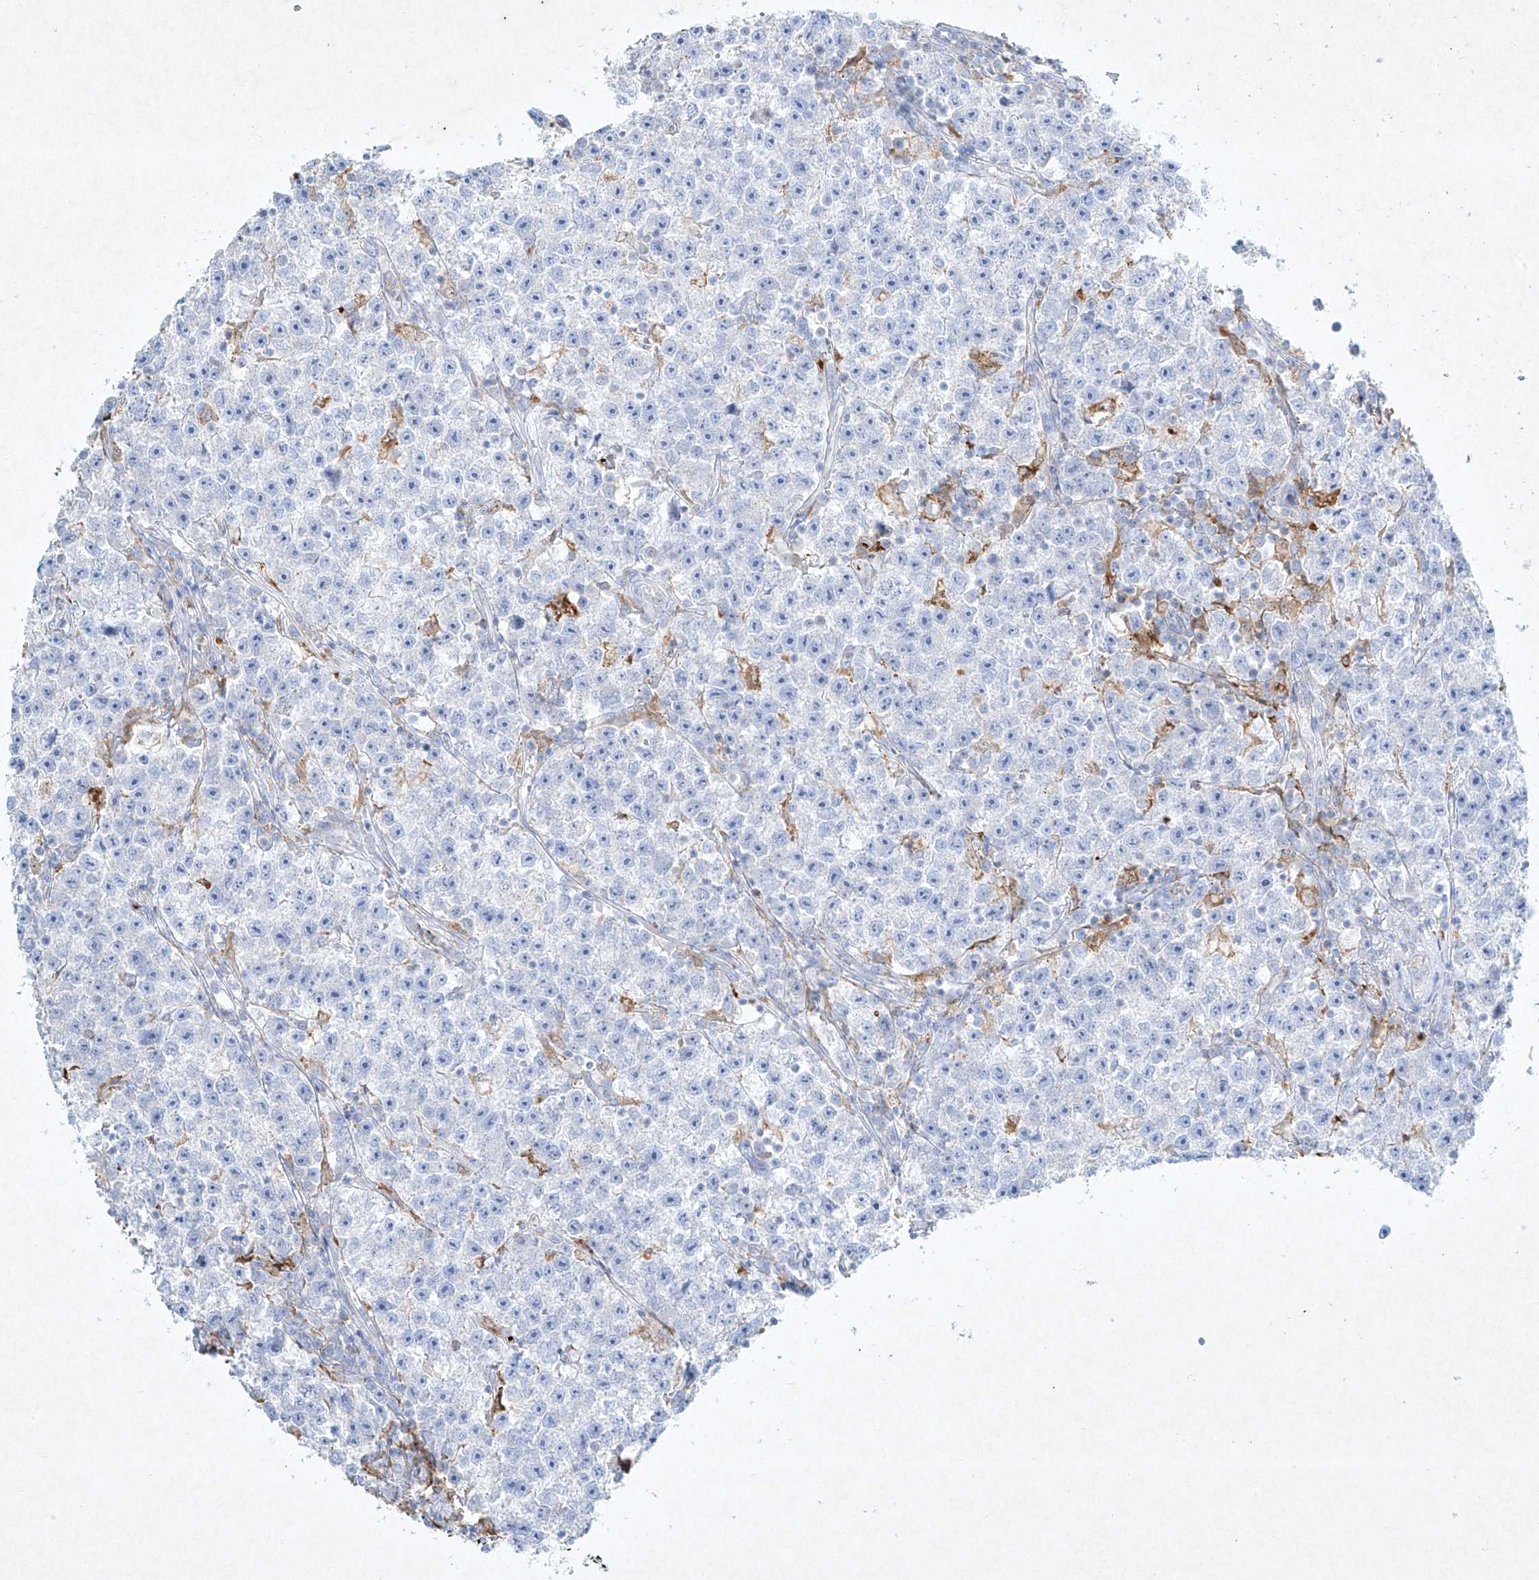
{"staining": {"intensity": "negative", "quantity": "none", "location": "none"}, "tissue": "testis cancer", "cell_type": "Tumor cells", "image_type": "cancer", "snomed": [{"axis": "morphology", "description": "Seminoma, NOS"}, {"axis": "topography", "description": "Testis"}], "caption": "Seminoma (testis) was stained to show a protein in brown. There is no significant staining in tumor cells.", "gene": "PLEK", "patient": {"sex": "male", "age": 22}}